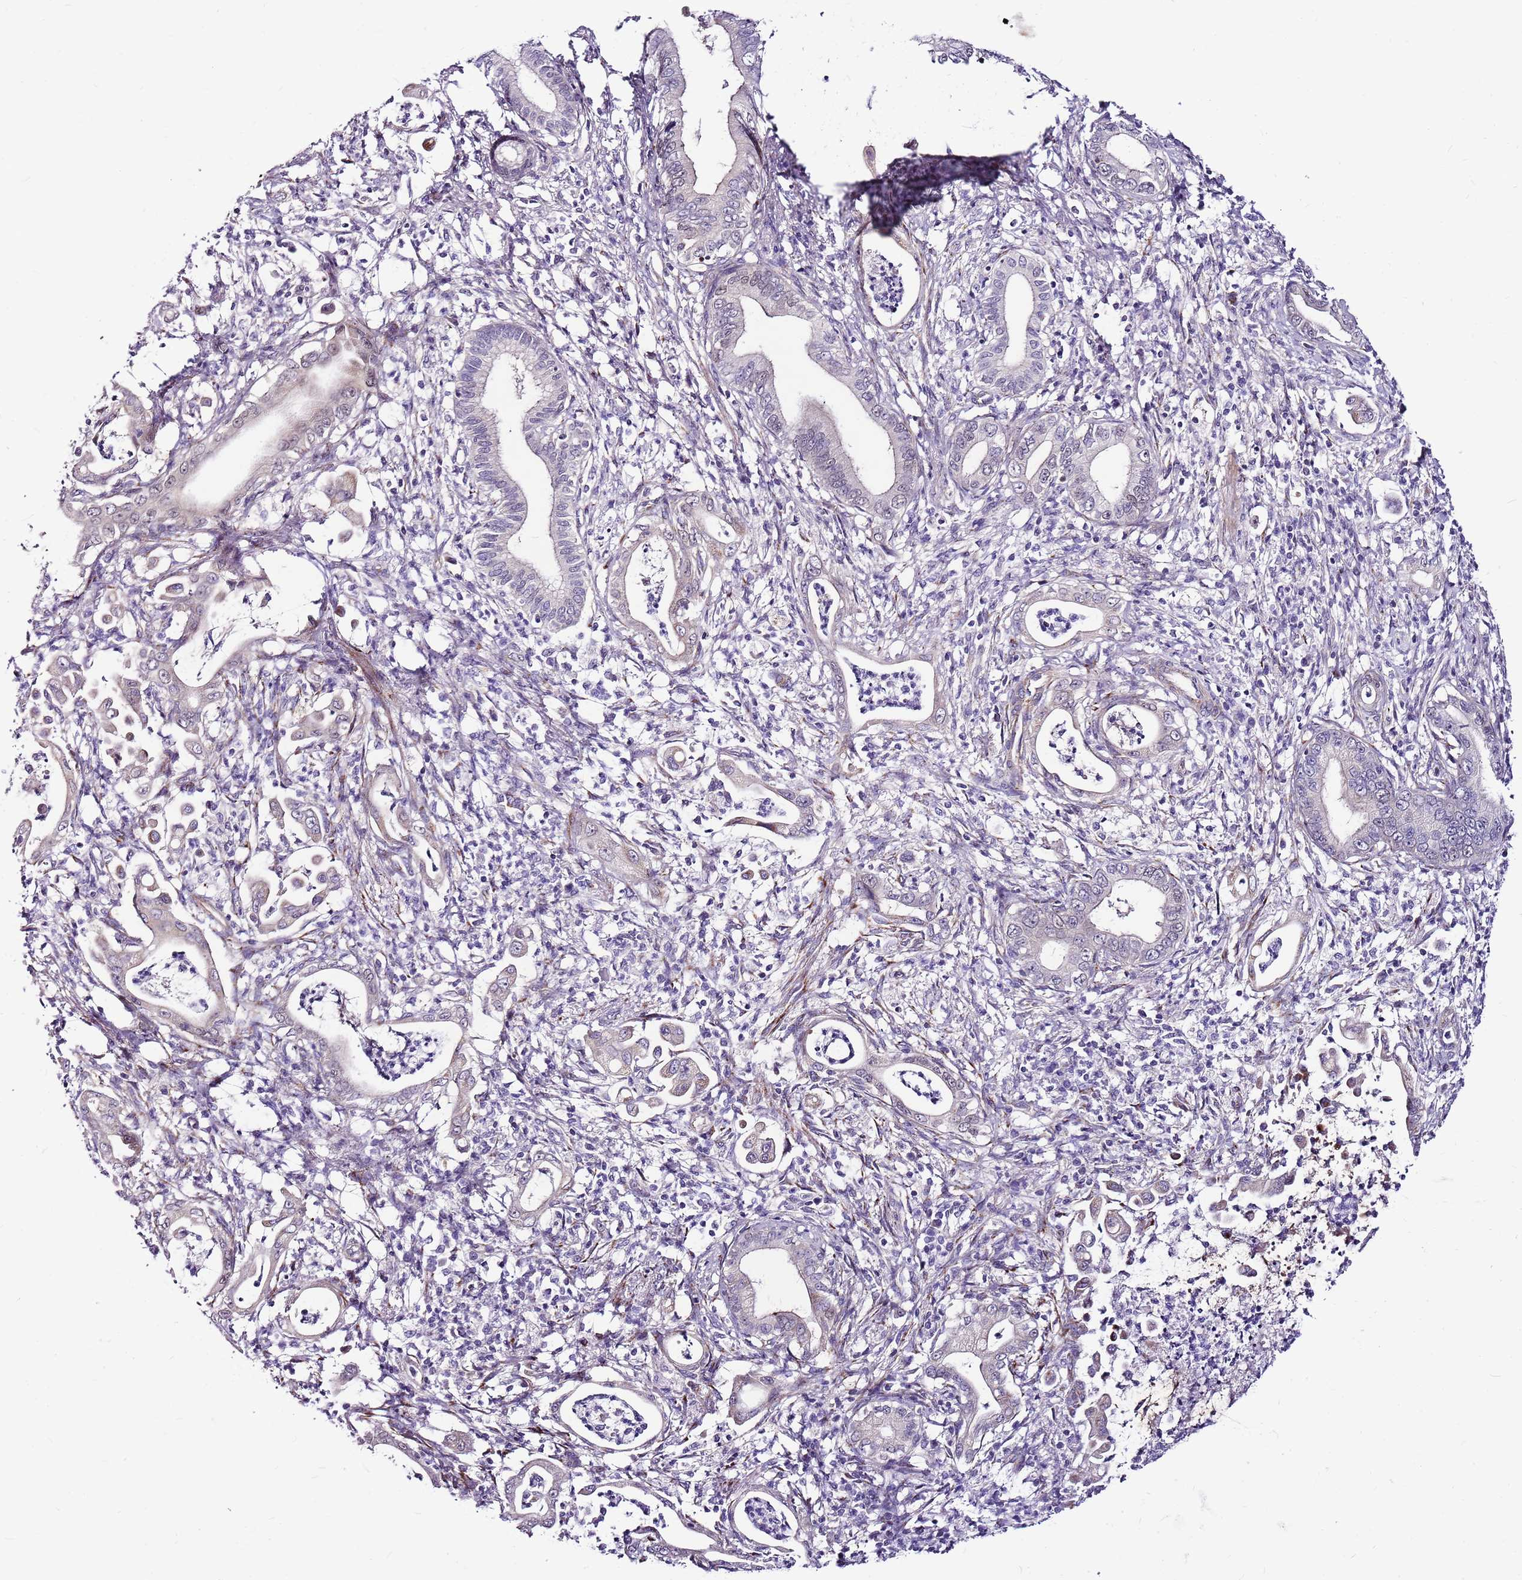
{"staining": {"intensity": "negative", "quantity": "none", "location": "none"}, "tissue": "pancreatic cancer", "cell_type": "Tumor cells", "image_type": "cancer", "snomed": [{"axis": "morphology", "description": "Normal tissue, NOS"}, {"axis": "morphology", "description": "Adenocarcinoma, NOS"}, {"axis": "topography", "description": "Pancreas"}], "caption": "Tumor cells are negative for brown protein staining in pancreatic adenocarcinoma. Brightfield microscopy of IHC stained with DAB (3,3'-diaminobenzidine) (brown) and hematoxylin (blue), captured at high magnification.", "gene": "POLE3", "patient": {"sex": "female", "age": 55}}